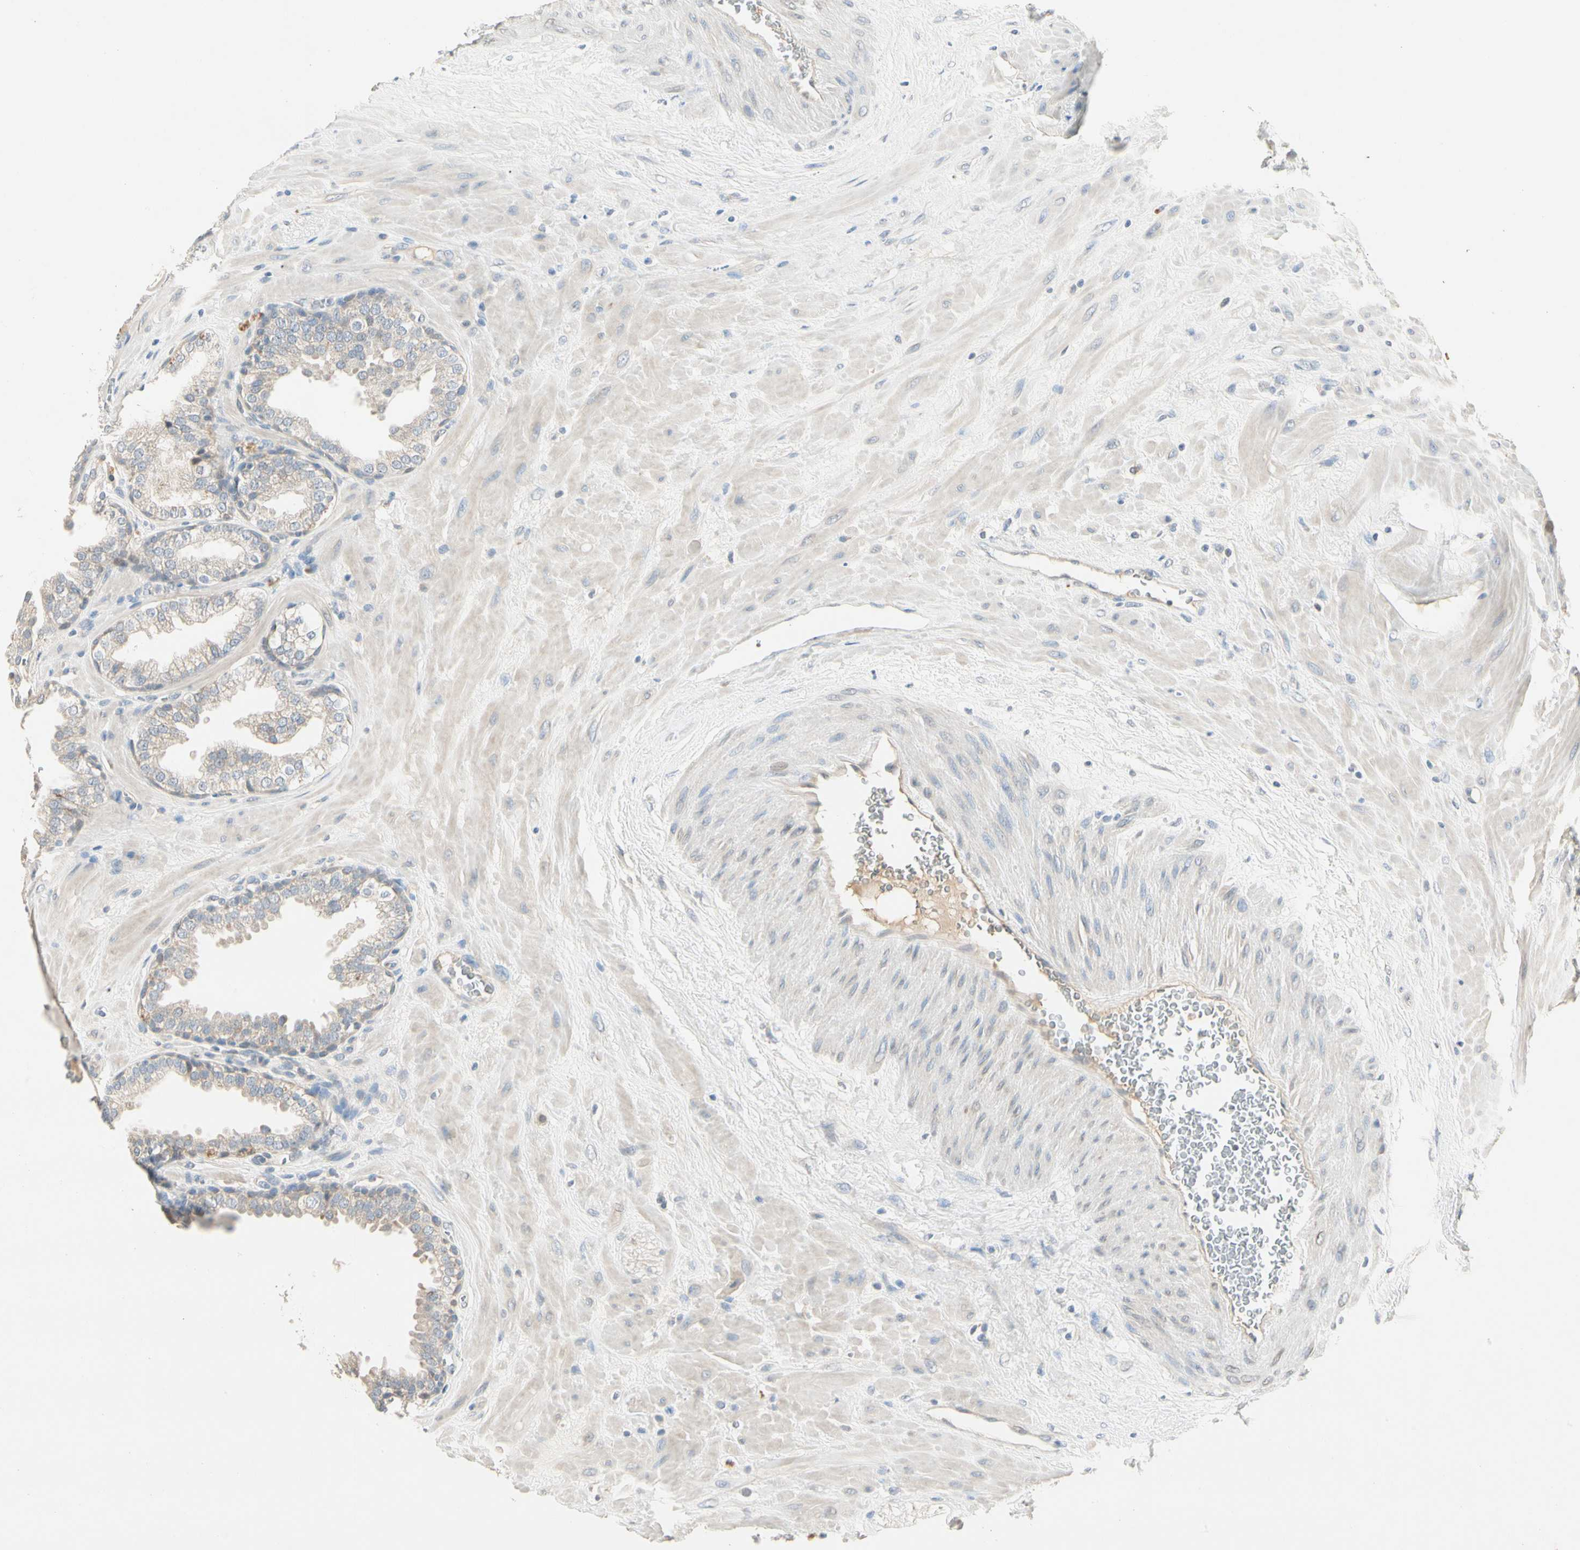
{"staining": {"intensity": "negative", "quantity": "none", "location": "none"}, "tissue": "prostate", "cell_type": "Glandular cells", "image_type": "normal", "snomed": [{"axis": "morphology", "description": "Normal tissue, NOS"}, {"axis": "topography", "description": "Prostate"}], "caption": "Immunohistochemistry (IHC) histopathology image of normal human prostate stained for a protein (brown), which displays no staining in glandular cells. (DAB immunohistochemistry (IHC) with hematoxylin counter stain).", "gene": "PRSS21", "patient": {"sex": "male", "age": 51}}